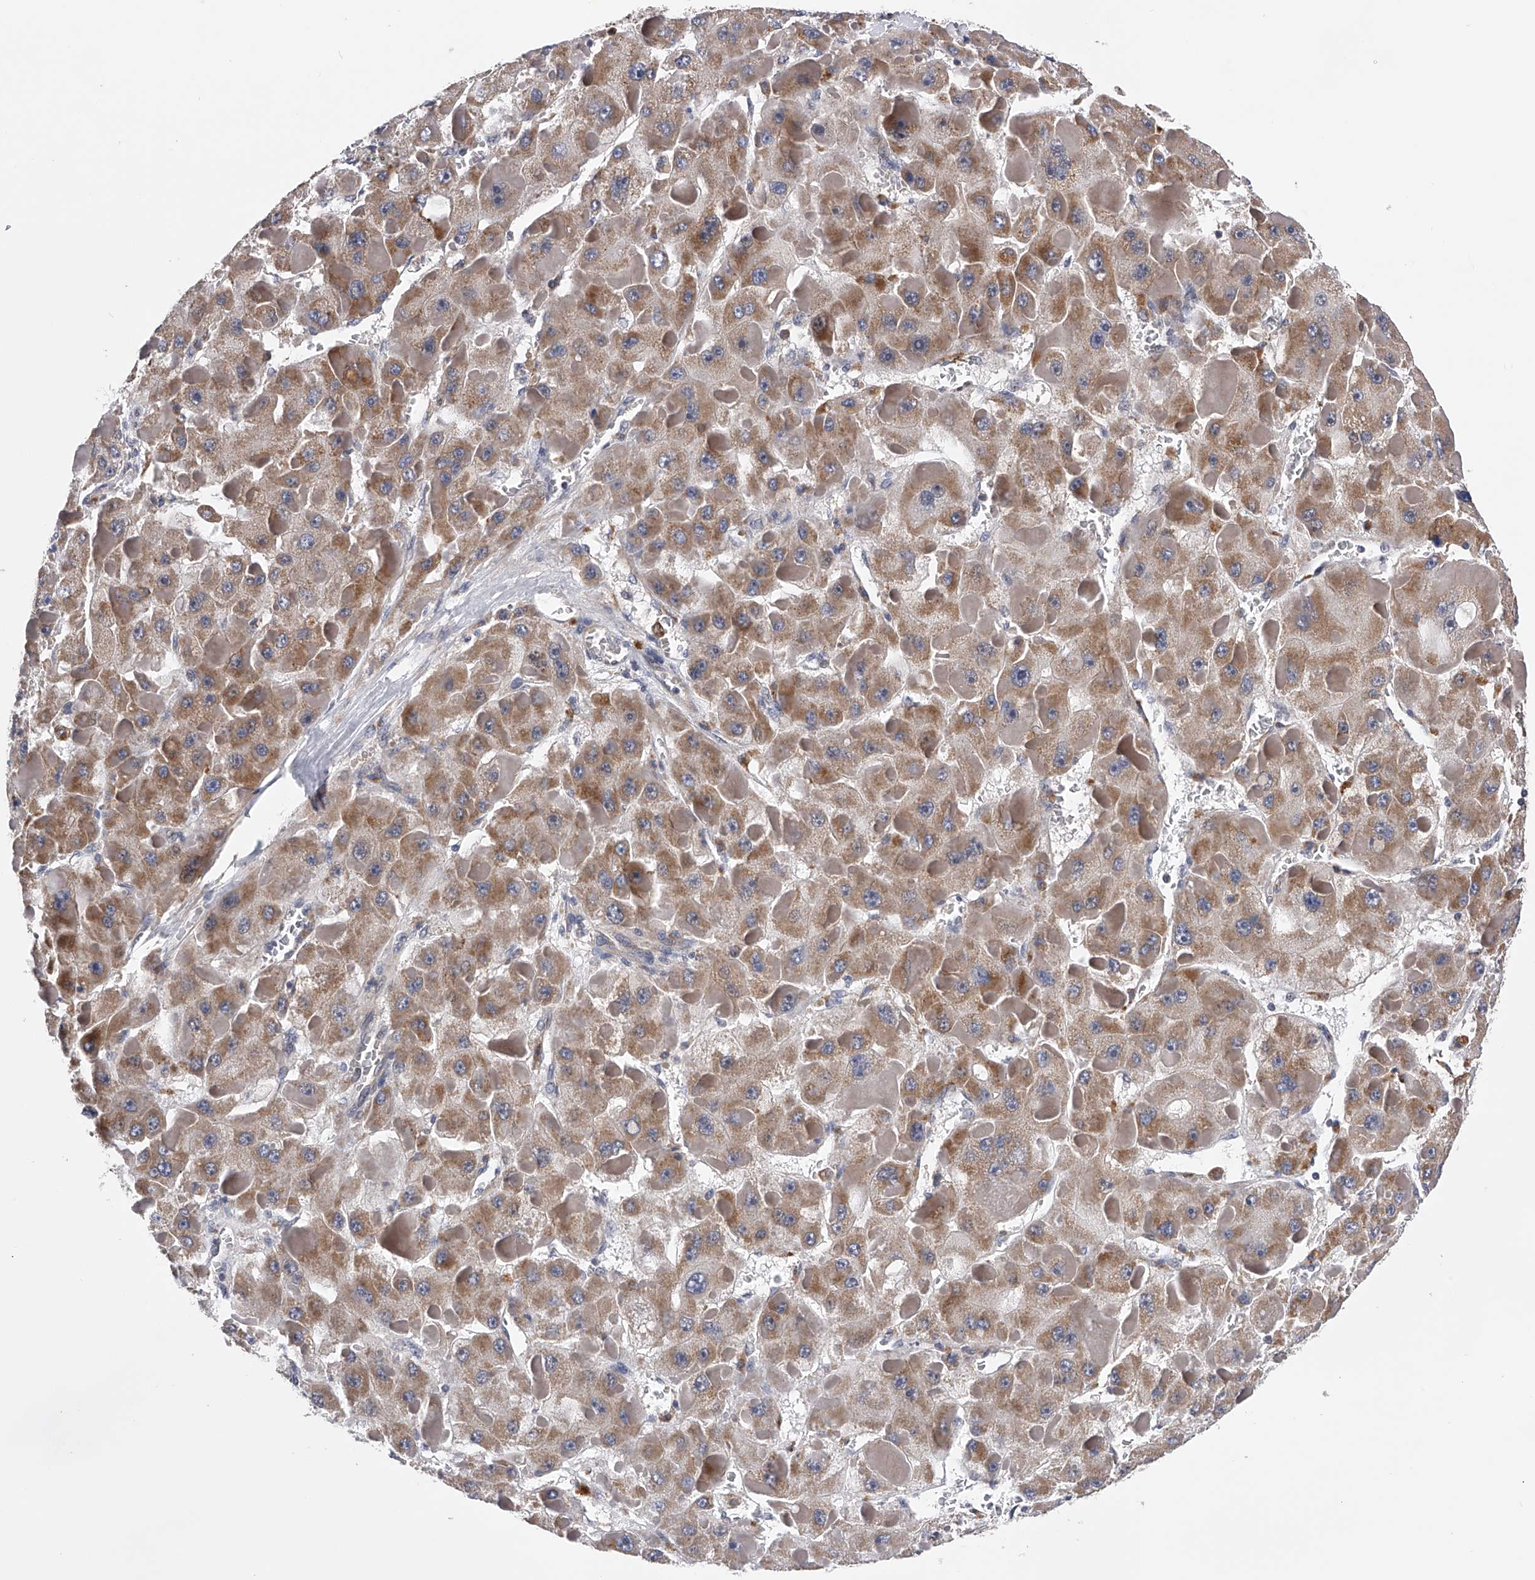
{"staining": {"intensity": "moderate", "quantity": ">75%", "location": "cytoplasmic/membranous"}, "tissue": "liver cancer", "cell_type": "Tumor cells", "image_type": "cancer", "snomed": [{"axis": "morphology", "description": "Carcinoma, Hepatocellular, NOS"}, {"axis": "topography", "description": "Liver"}], "caption": "Immunohistochemistry (IHC) of hepatocellular carcinoma (liver) displays medium levels of moderate cytoplasmic/membranous expression in approximately >75% of tumor cells.", "gene": "SPOCK1", "patient": {"sex": "female", "age": 73}}